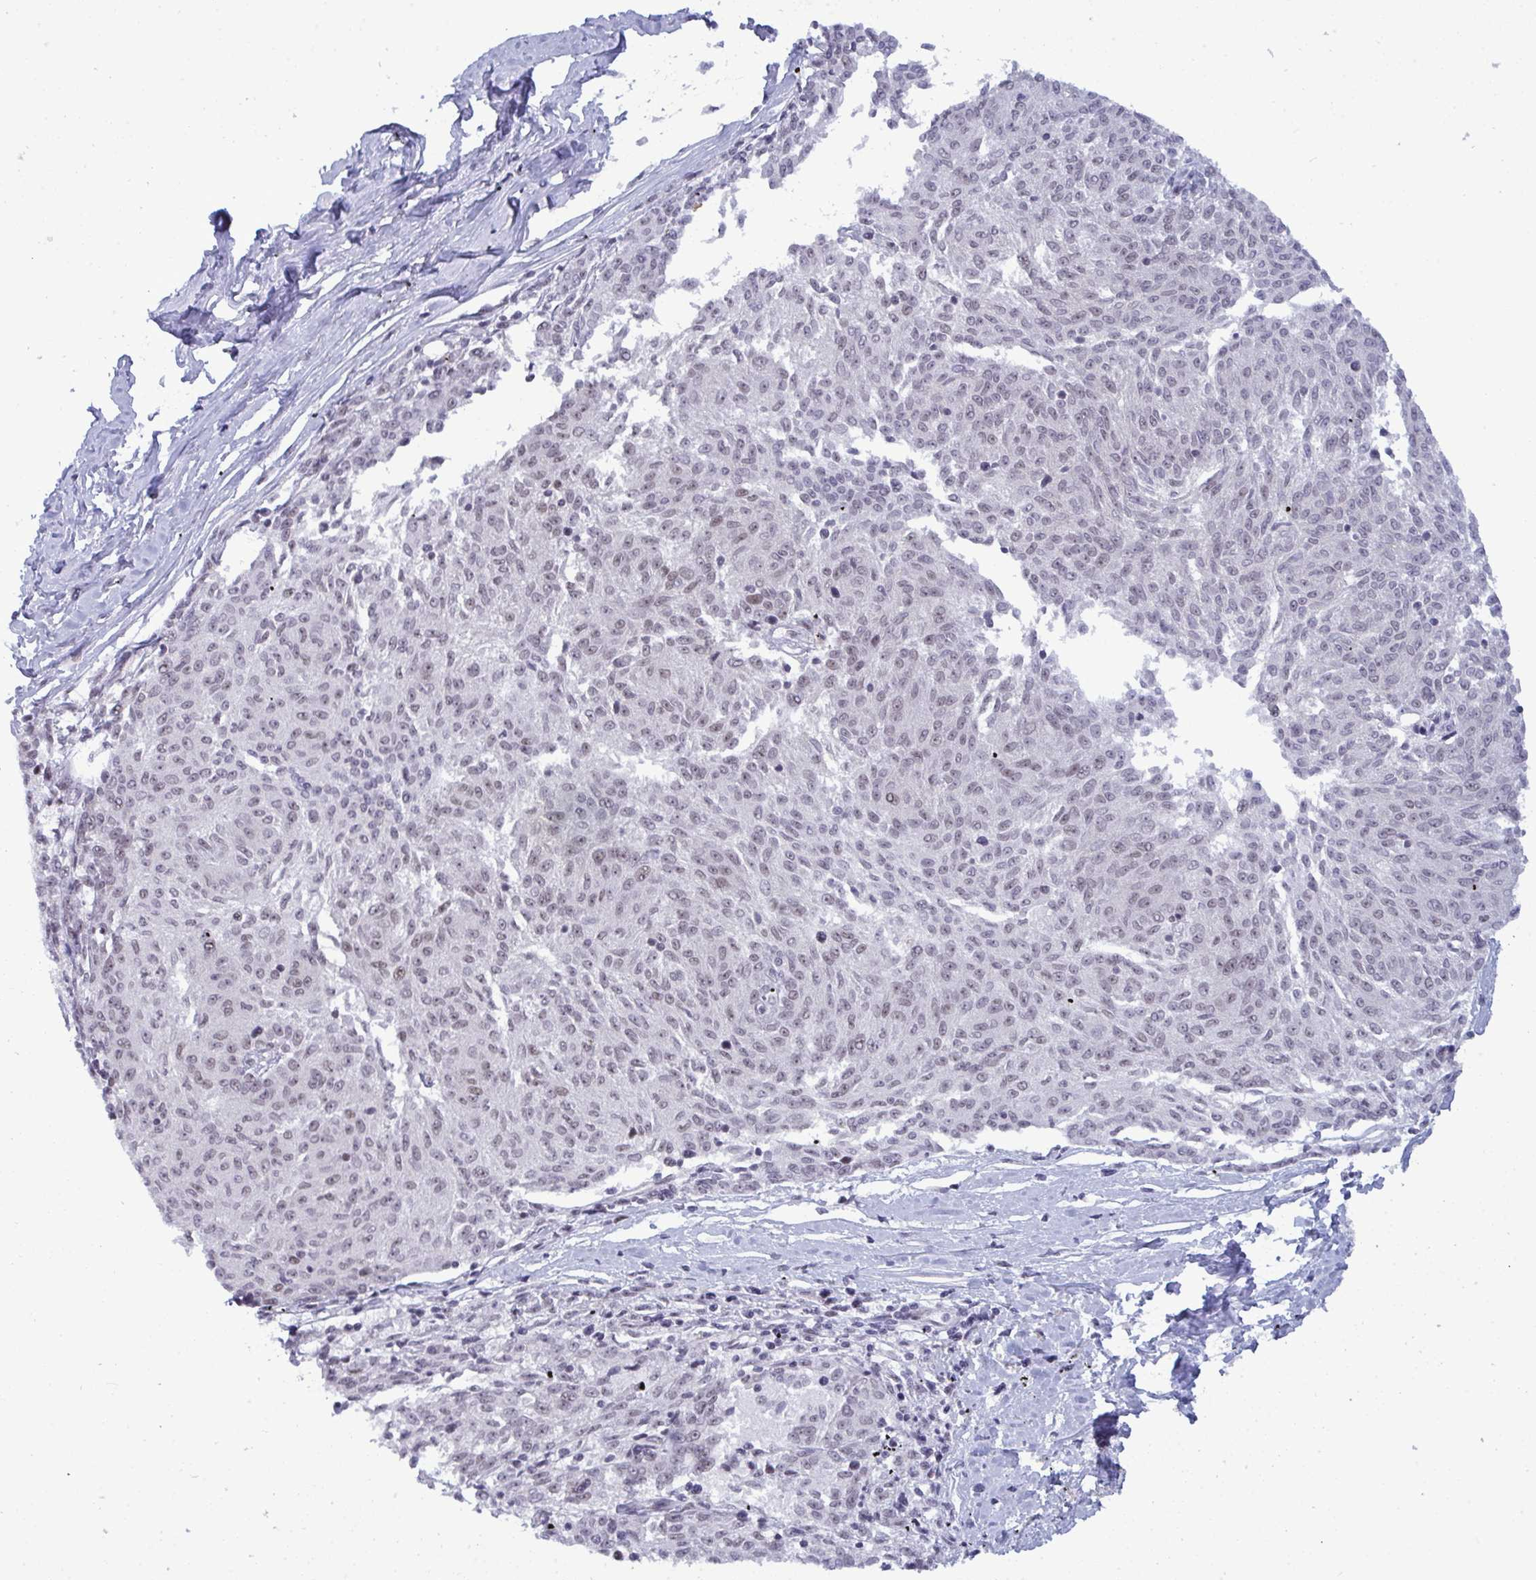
{"staining": {"intensity": "weak", "quantity": "<25%", "location": "nuclear"}, "tissue": "melanoma", "cell_type": "Tumor cells", "image_type": "cancer", "snomed": [{"axis": "morphology", "description": "Malignant melanoma, NOS"}, {"axis": "topography", "description": "Skin"}], "caption": "Human malignant melanoma stained for a protein using immunohistochemistry (IHC) demonstrates no expression in tumor cells.", "gene": "PPP1R10", "patient": {"sex": "female", "age": 72}}